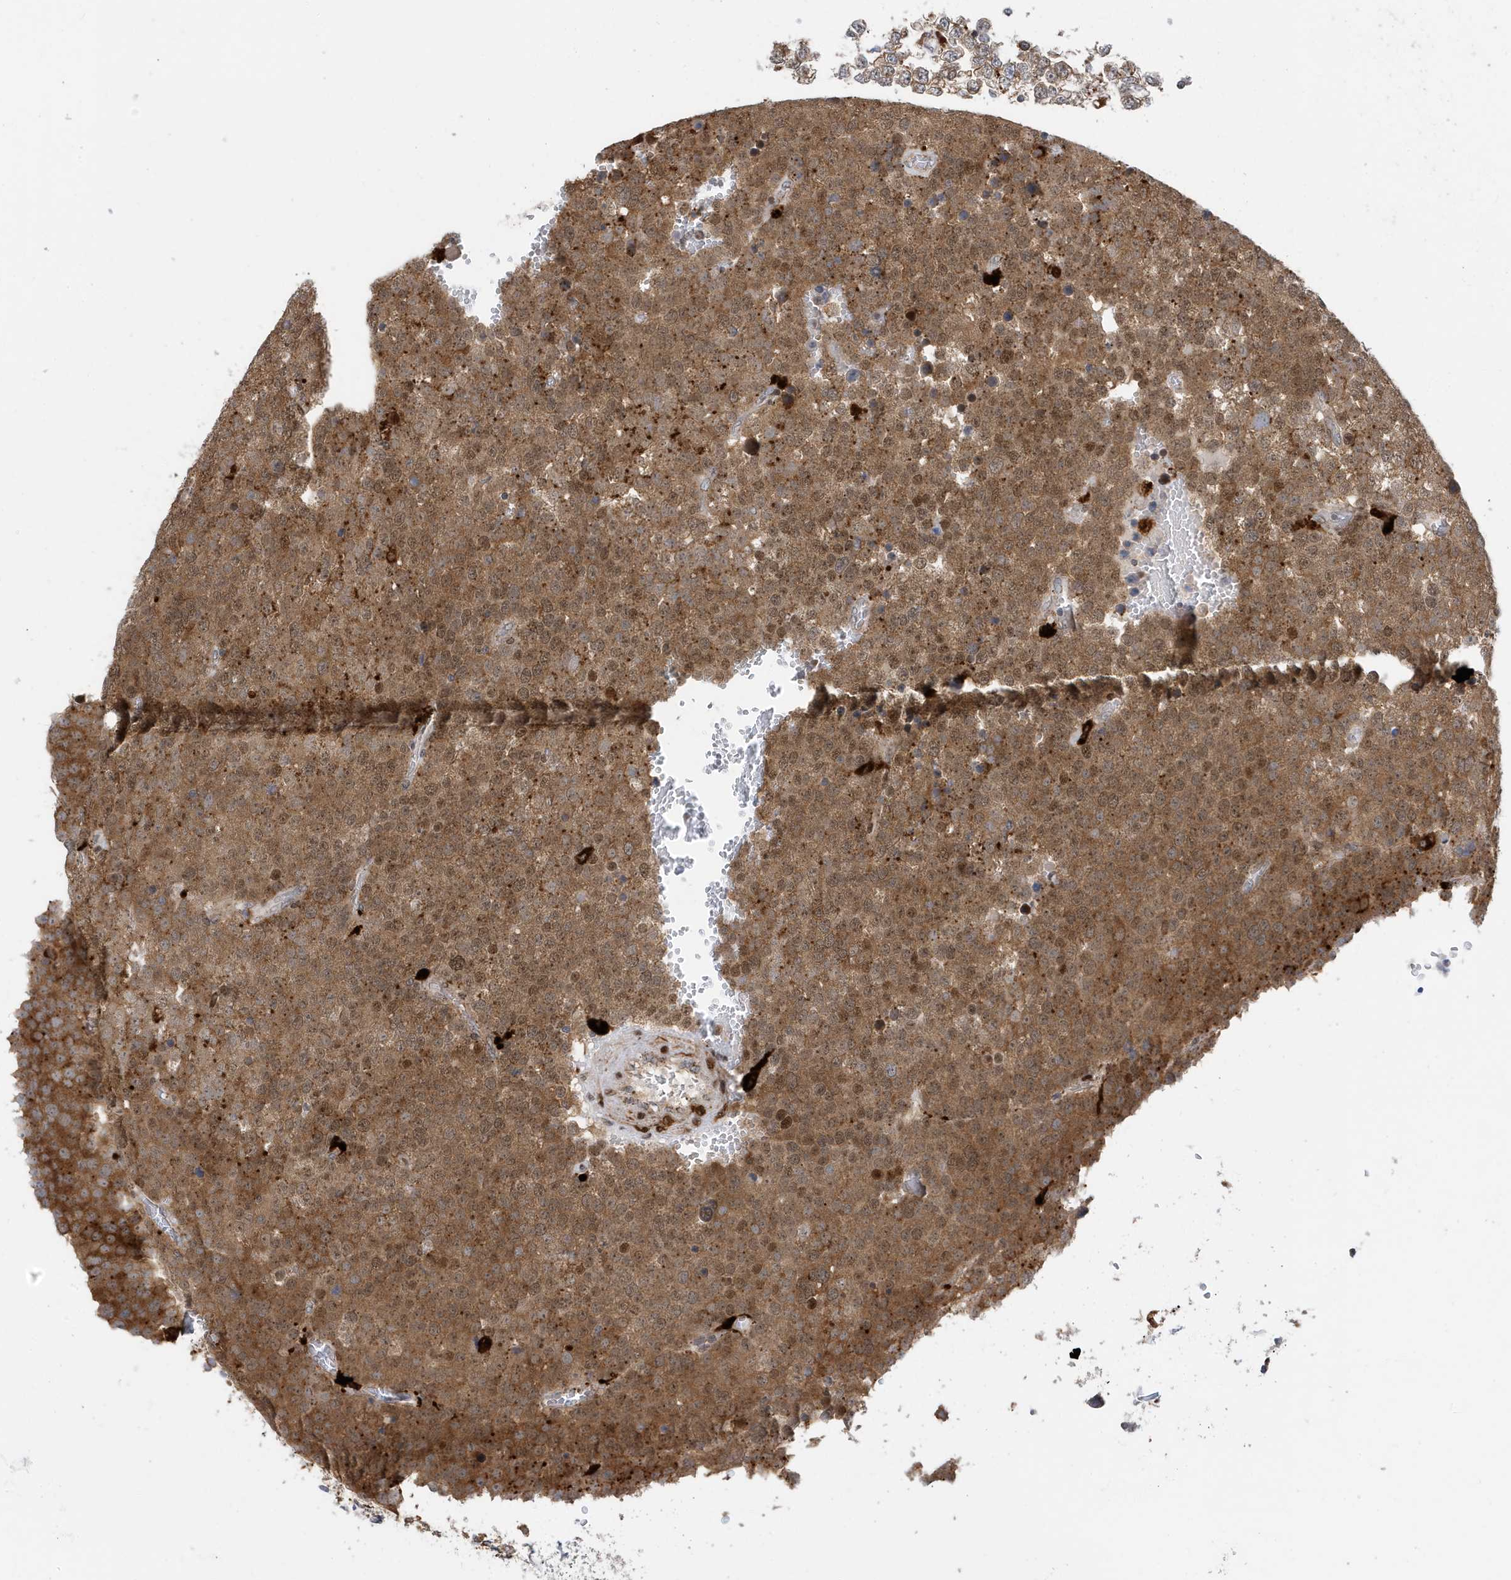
{"staining": {"intensity": "moderate", "quantity": ">75%", "location": "cytoplasmic/membranous,nuclear"}, "tissue": "testis cancer", "cell_type": "Tumor cells", "image_type": "cancer", "snomed": [{"axis": "morphology", "description": "Seminoma, NOS"}, {"axis": "topography", "description": "Testis"}], "caption": "DAB (3,3'-diaminobenzidine) immunohistochemical staining of human testis cancer (seminoma) displays moderate cytoplasmic/membranous and nuclear protein expression in approximately >75% of tumor cells.", "gene": "ZNF507", "patient": {"sex": "male", "age": 71}}